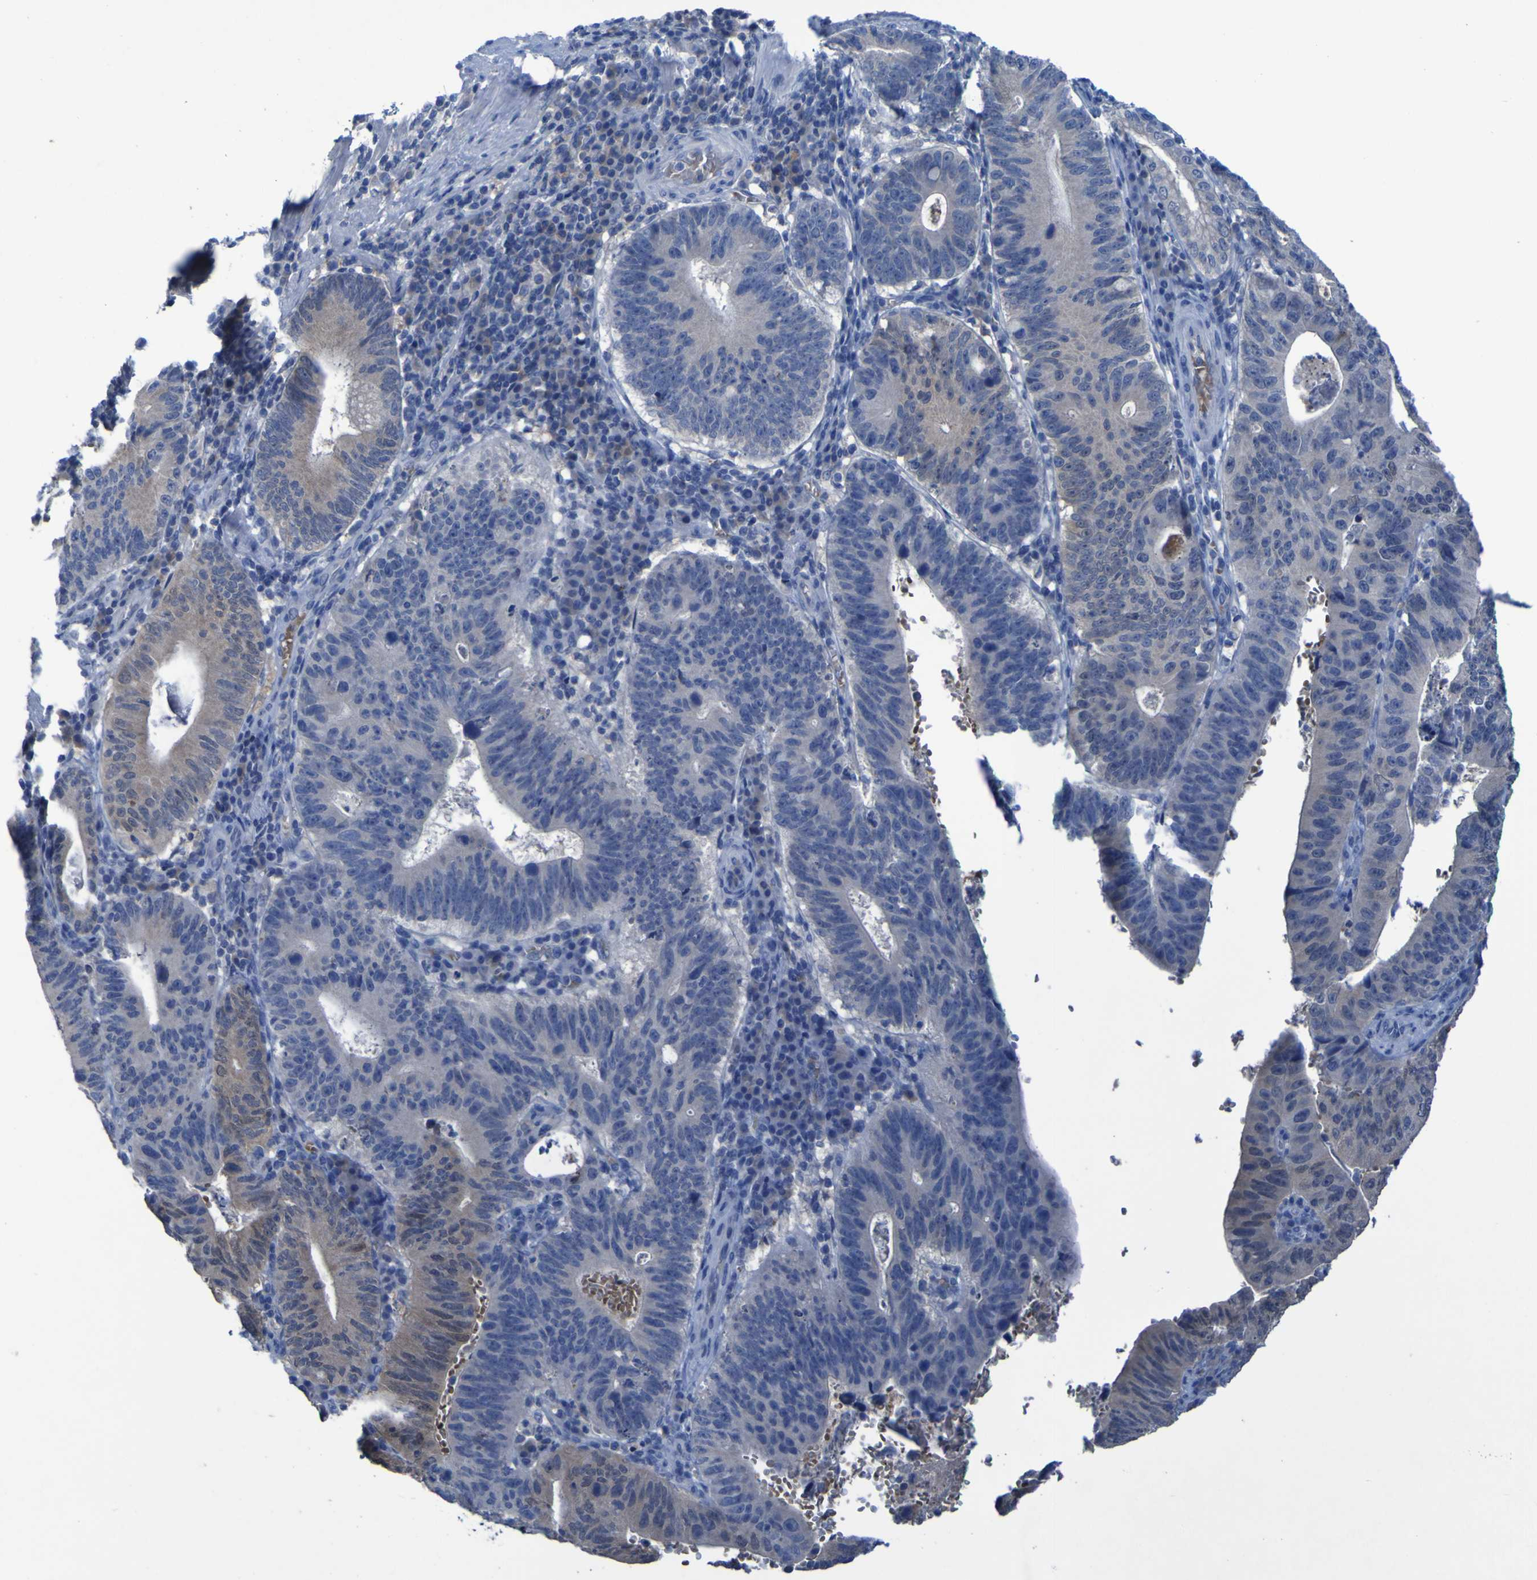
{"staining": {"intensity": "weak", "quantity": "<25%", "location": "cytoplasmic/membranous"}, "tissue": "stomach cancer", "cell_type": "Tumor cells", "image_type": "cancer", "snomed": [{"axis": "morphology", "description": "Adenocarcinoma, NOS"}, {"axis": "topography", "description": "Stomach"}], "caption": "IHC photomicrograph of neoplastic tissue: stomach cancer stained with DAB (3,3'-diaminobenzidine) exhibits no significant protein positivity in tumor cells. (DAB (3,3'-diaminobenzidine) immunohistochemistry visualized using brightfield microscopy, high magnification).", "gene": "SGK2", "patient": {"sex": "male", "age": 59}}